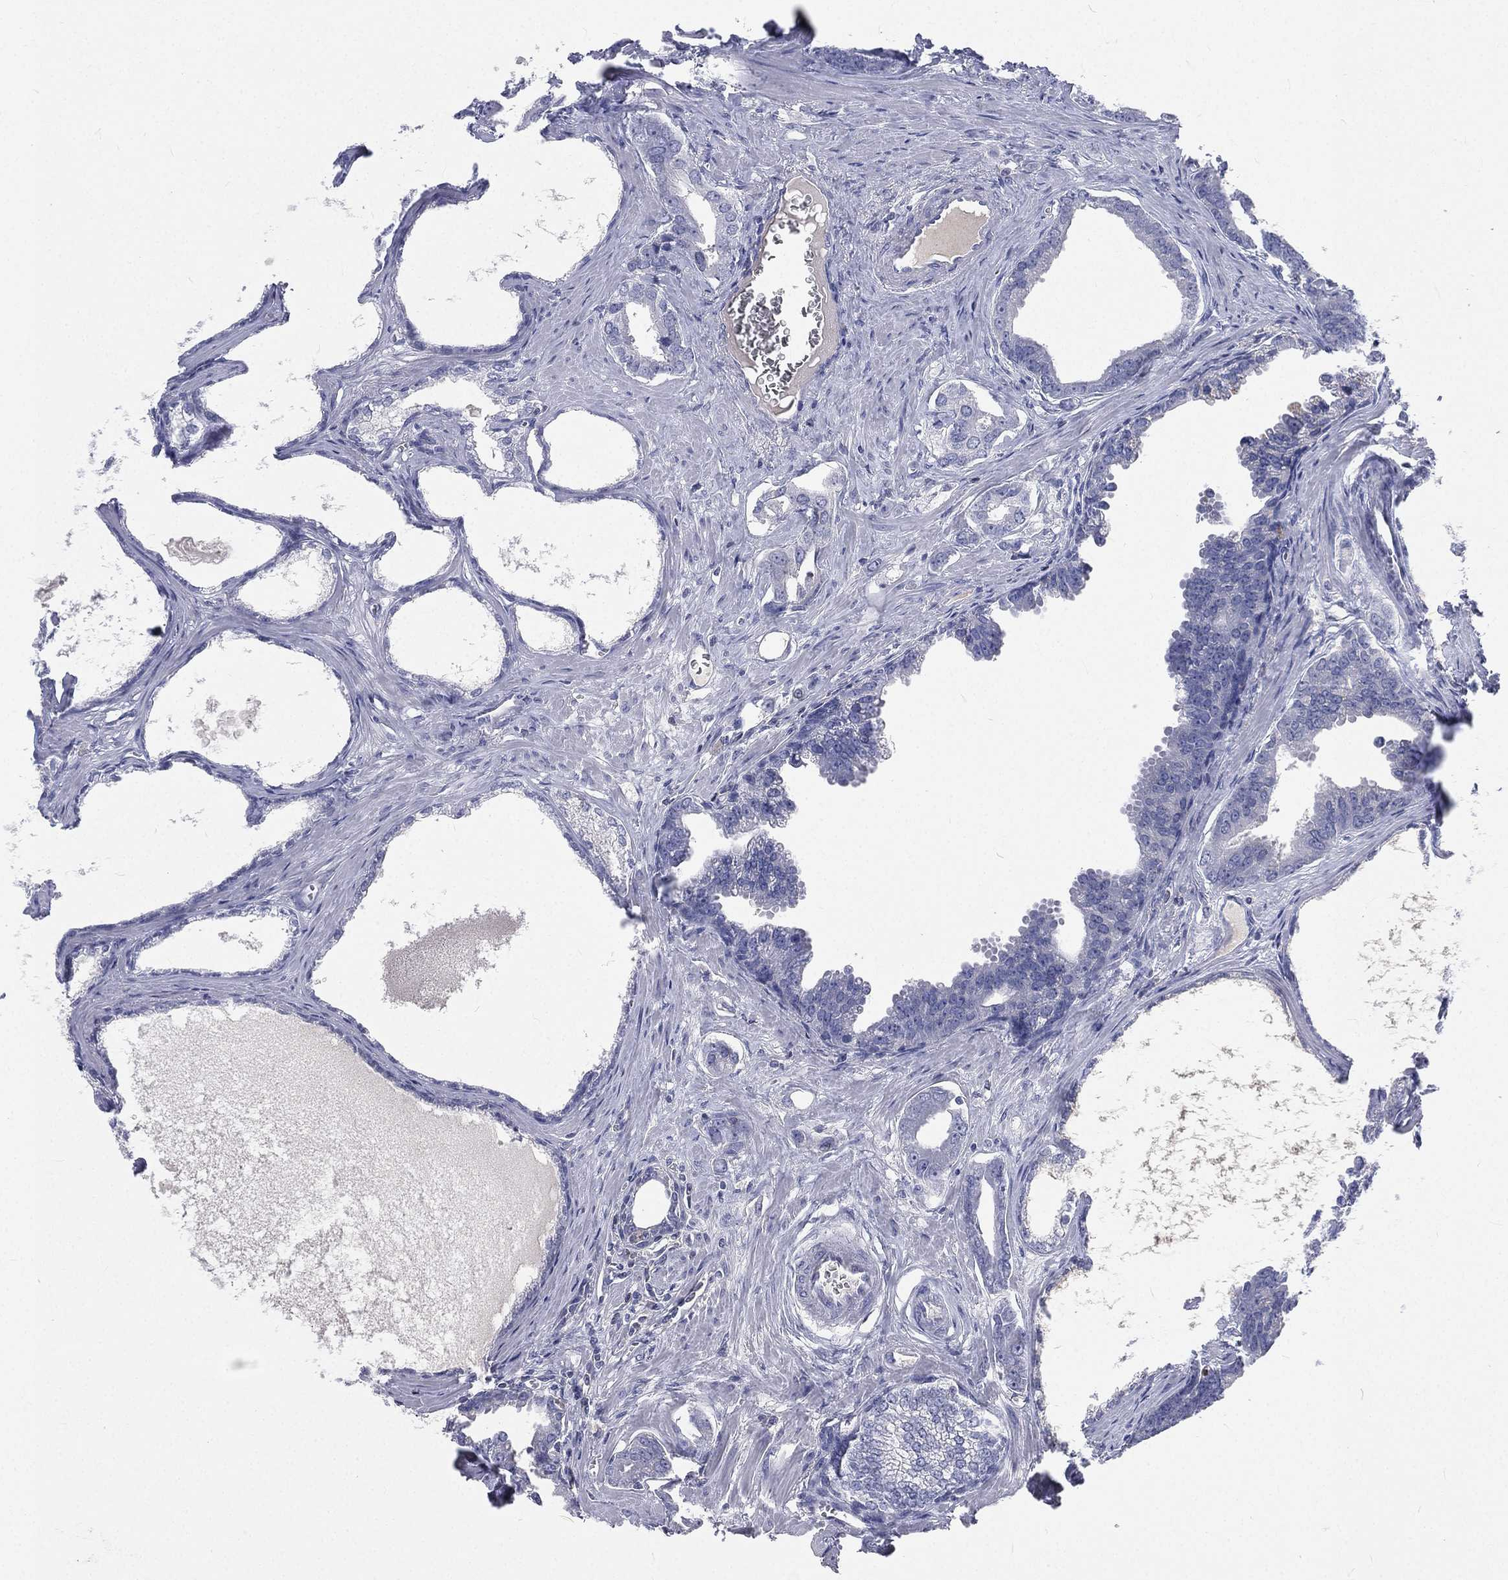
{"staining": {"intensity": "negative", "quantity": "none", "location": "none"}, "tissue": "prostate cancer", "cell_type": "Tumor cells", "image_type": "cancer", "snomed": [{"axis": "morphology", "description": "Adenocarcinoma, NOS"}, {"axis": "topography", "description": "Prostate"}], "caption": "The photomicrograph reveals no significant staining in tumor cells of adenocarcinoma (prostate).", "gene": "CD3D", "patient": {"sex": "male", "age": 66}}